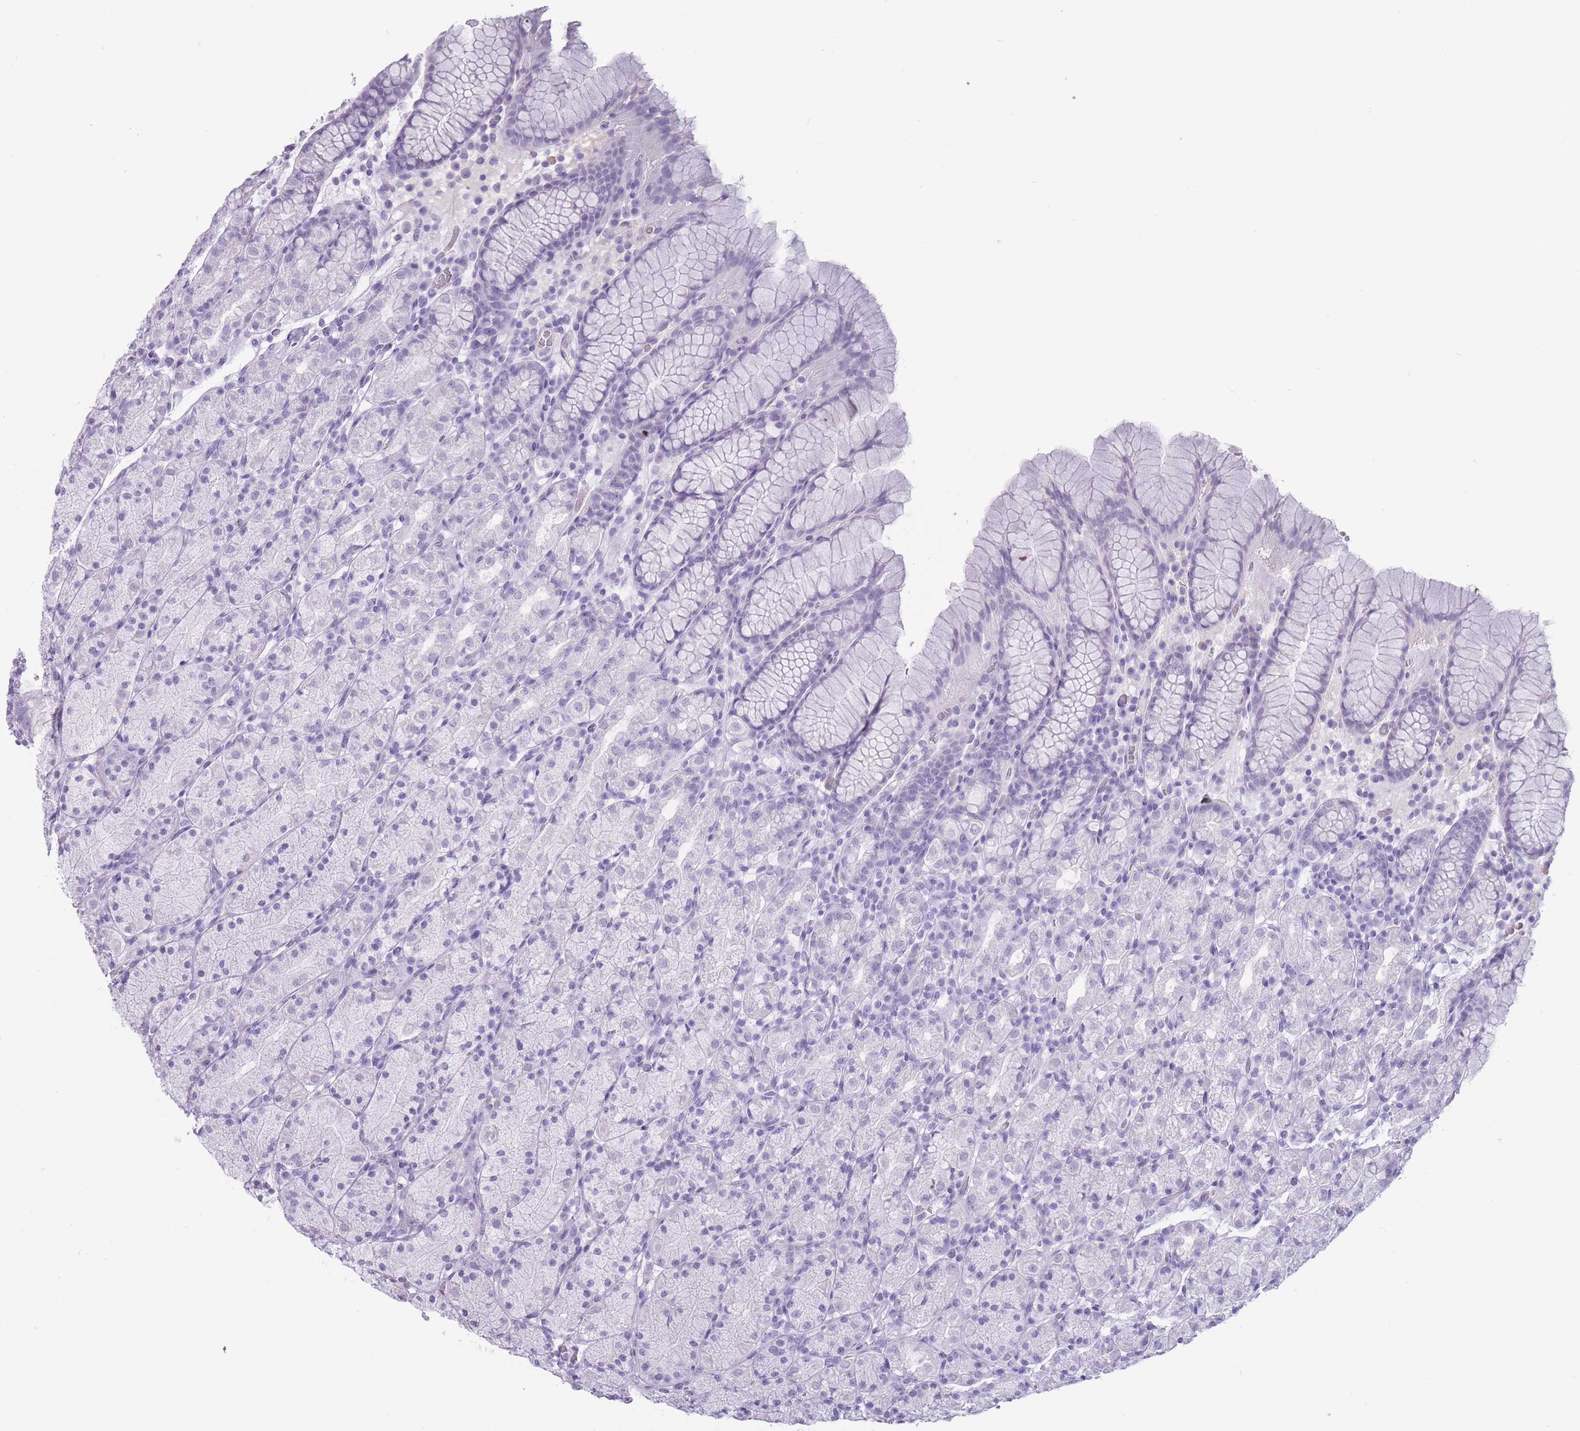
{"staining": {"intensity": "negative", "quantity": "none", "location": "none"}, "tissue": "stomach", "cell_type": "Glandular cells", "image_type": "normal", "snomed": [{"axis": "morphology", "description": "Normal tissue, NOS"}, {"axis": "topography", "description": "Stomach, upper"}, {"axis": "topography", "description": "Stomach"}], "caption": "There is no significant expression in glandular cells of stomach.", "gene": "PNMA3", "patient": {"sex": "male", "age": 62}}